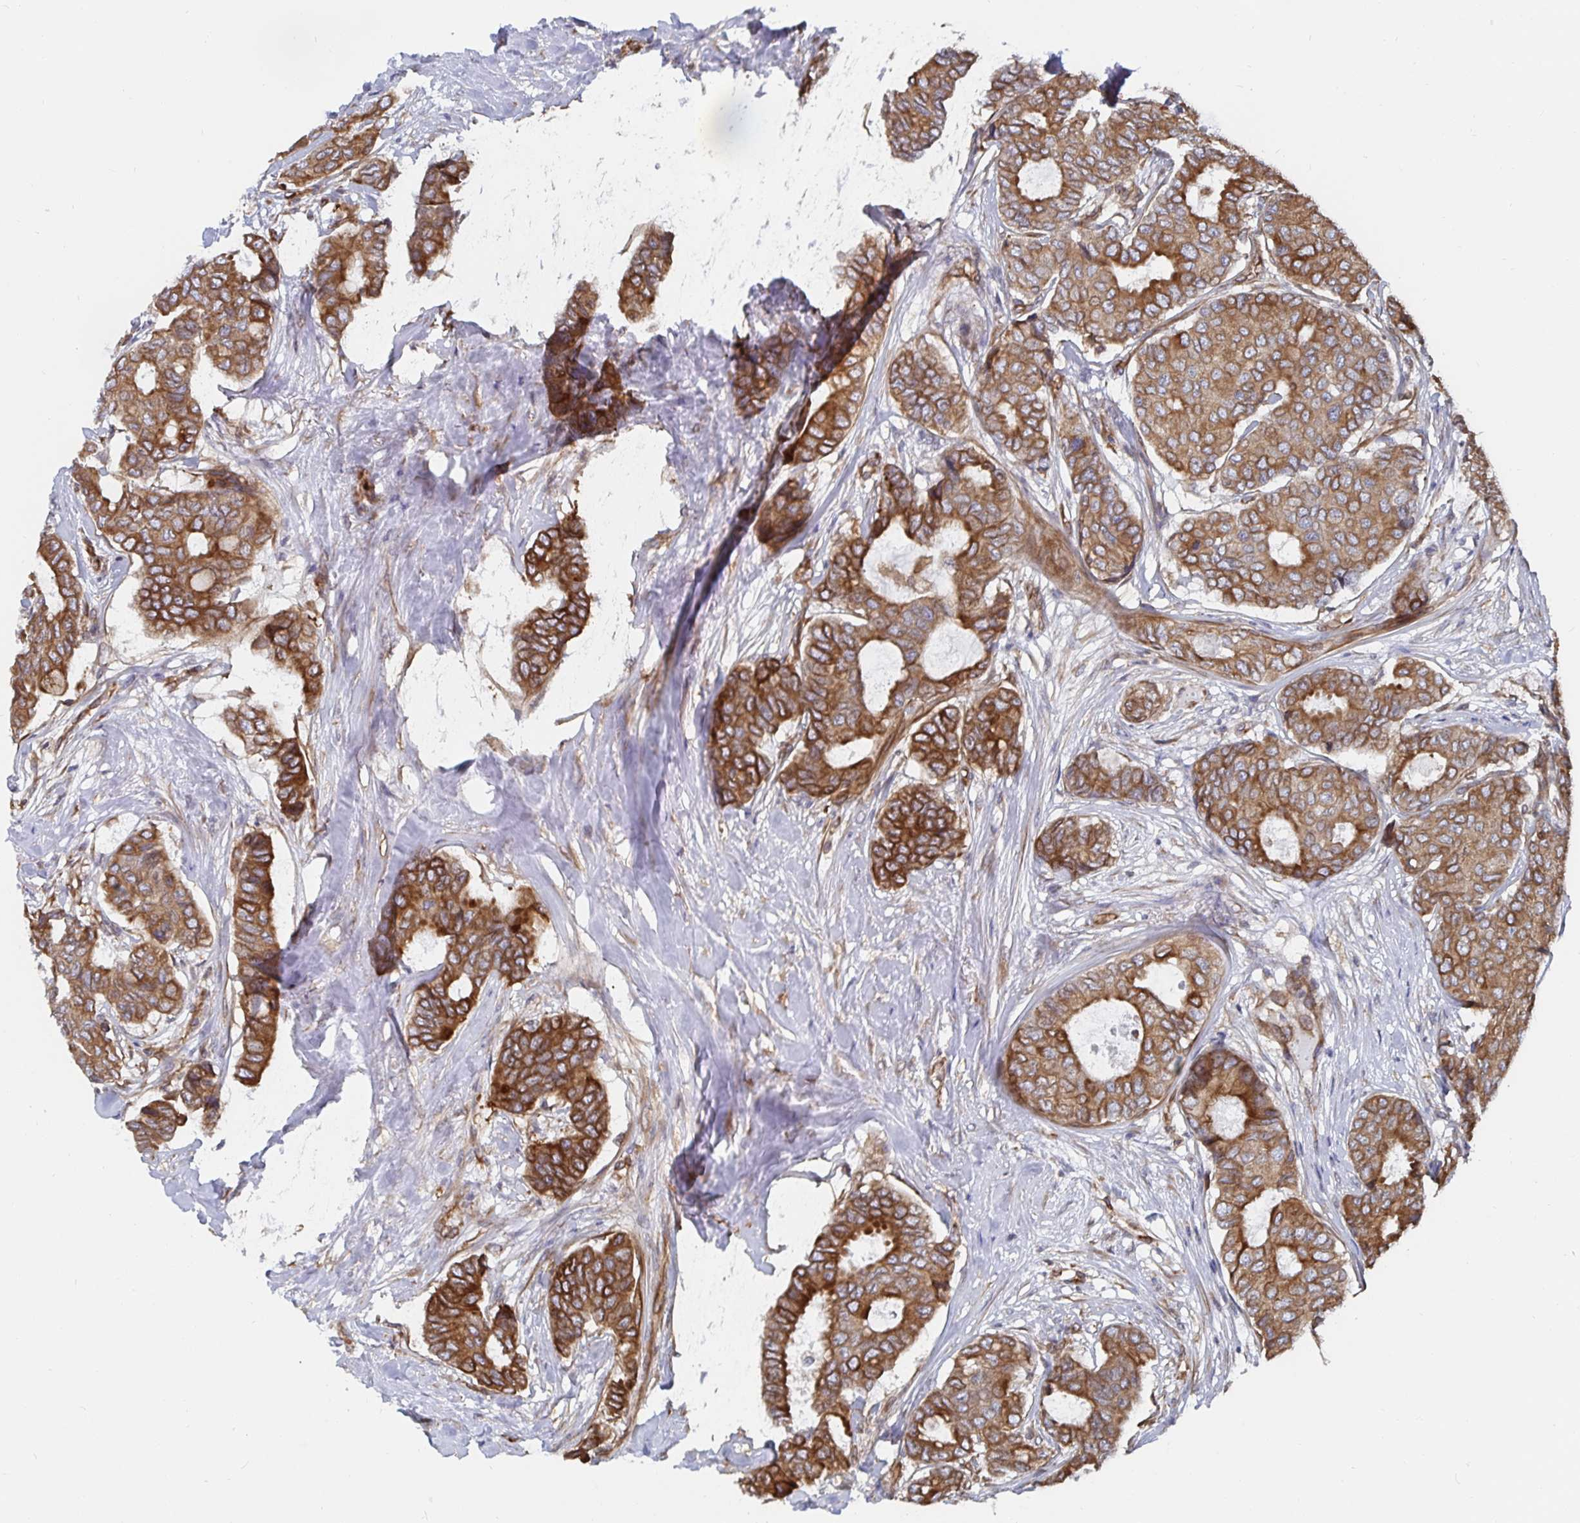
{"staining": {"intensity": "strong", "quantity": ">75%", "location": "cytoplasmic/membranous"}, "tissue": "breast cancer", "cell_type": "Tumor cells", "image_type": "cancer", "snomed": [{"axis": "morphology", "description": "Duct carcinoma"}, {"axis": "topography", "description": "Breast"}], "caption": "About >75% of tumor cells in human breast cancer exhibit strong cytoplasmic/membranous protein staining as visualized by brown immunohistochemical staining.", "gene": "BCAP29", "patient": {"sex": "female", "age": 75}}